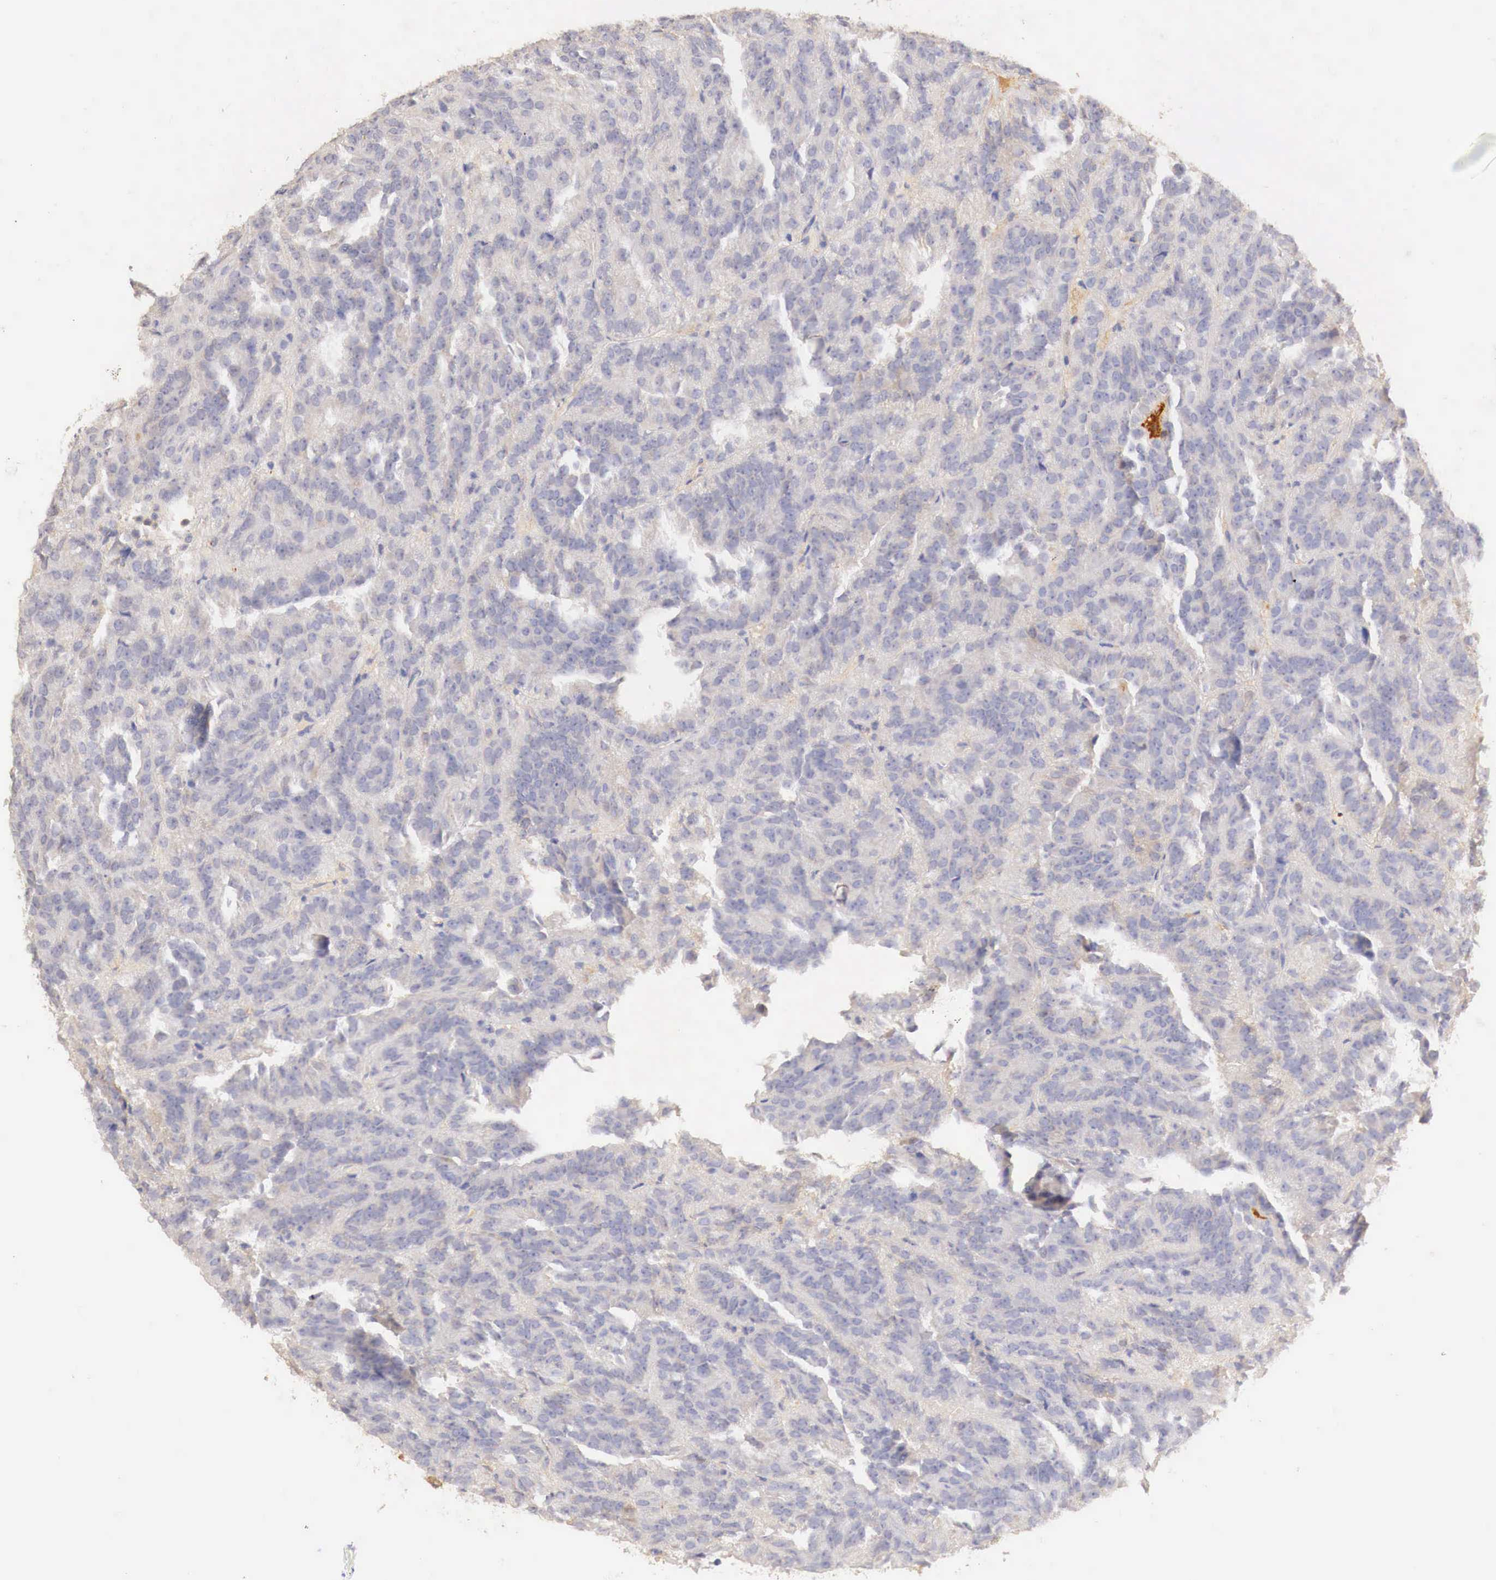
{"staining": {"intensity": "negative", "quantity": "none", "location": "none"}, "tissue": "renal cancer", "cell_type": "Tumor cells", "image_type": "cancer", "snomed": [{"axis": "morphology", "description": "Adenocarcinoma, NOS"}, {"axis": "topography", "description": "Kidney"}], "caption": "There is no significant staining in tumor cells of renal adenocarcinoma.", "gene": "GATA1", "patient": {"sex": "male", "age": 46}}